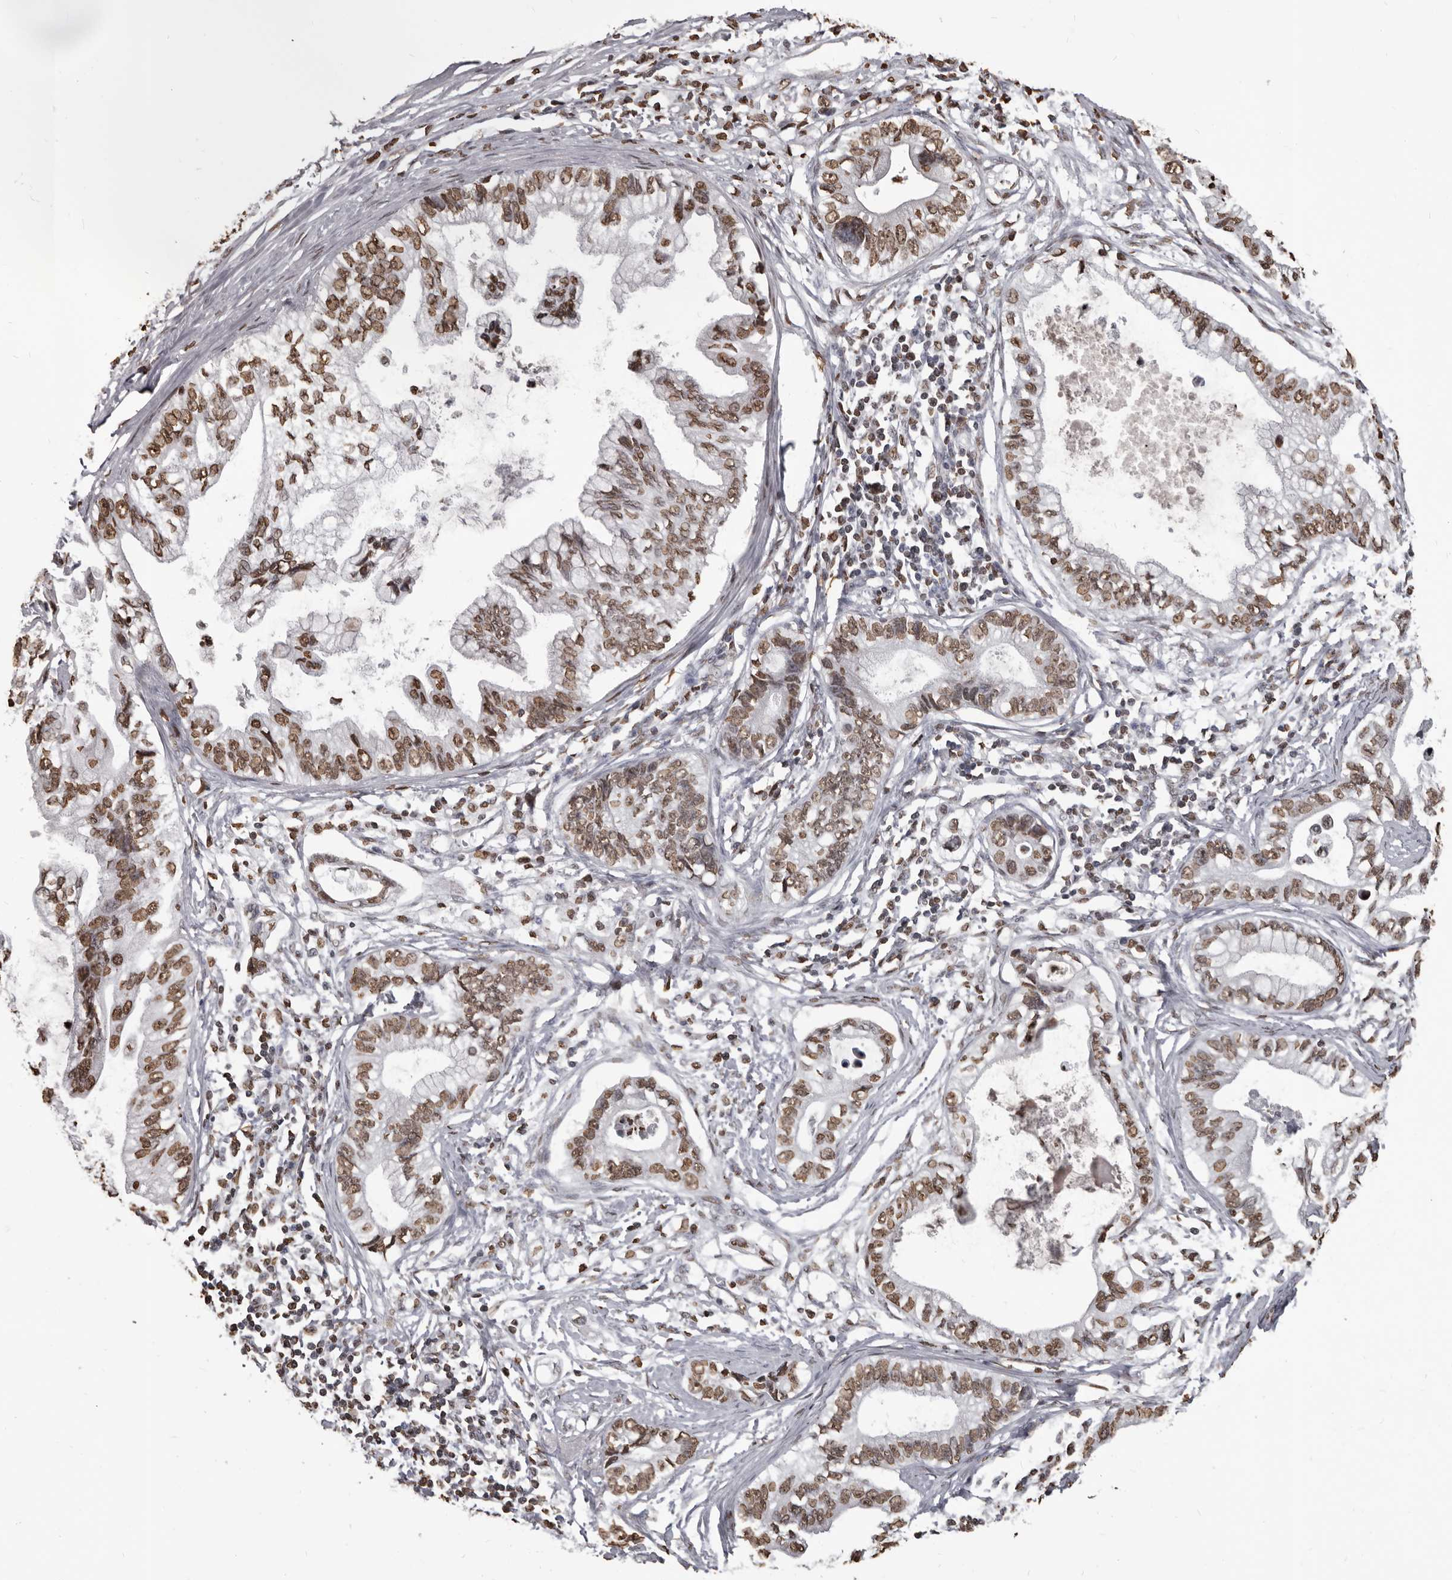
{"staining": {"intensity": "moderate", "quantity": ">75%", "location": "nuclear"}, "tissue": "pancreatic cancer", "cell_type": "Tumor cells", "image_type": "cancer", "snomed": [{"axis": "morphology", "description": "Adenocarcinoma, NOS"}, {"axis": "topography", "description": "Pancreas"}], "caption": "About >75% of tumor cells in human pancreatic adenocarcinoma demonstrate moderate nuclear protein positivity as visualized by brown immunohistochemical staining.", "gene": "AHR", "patient": {"sex": "male", "age": 56}}